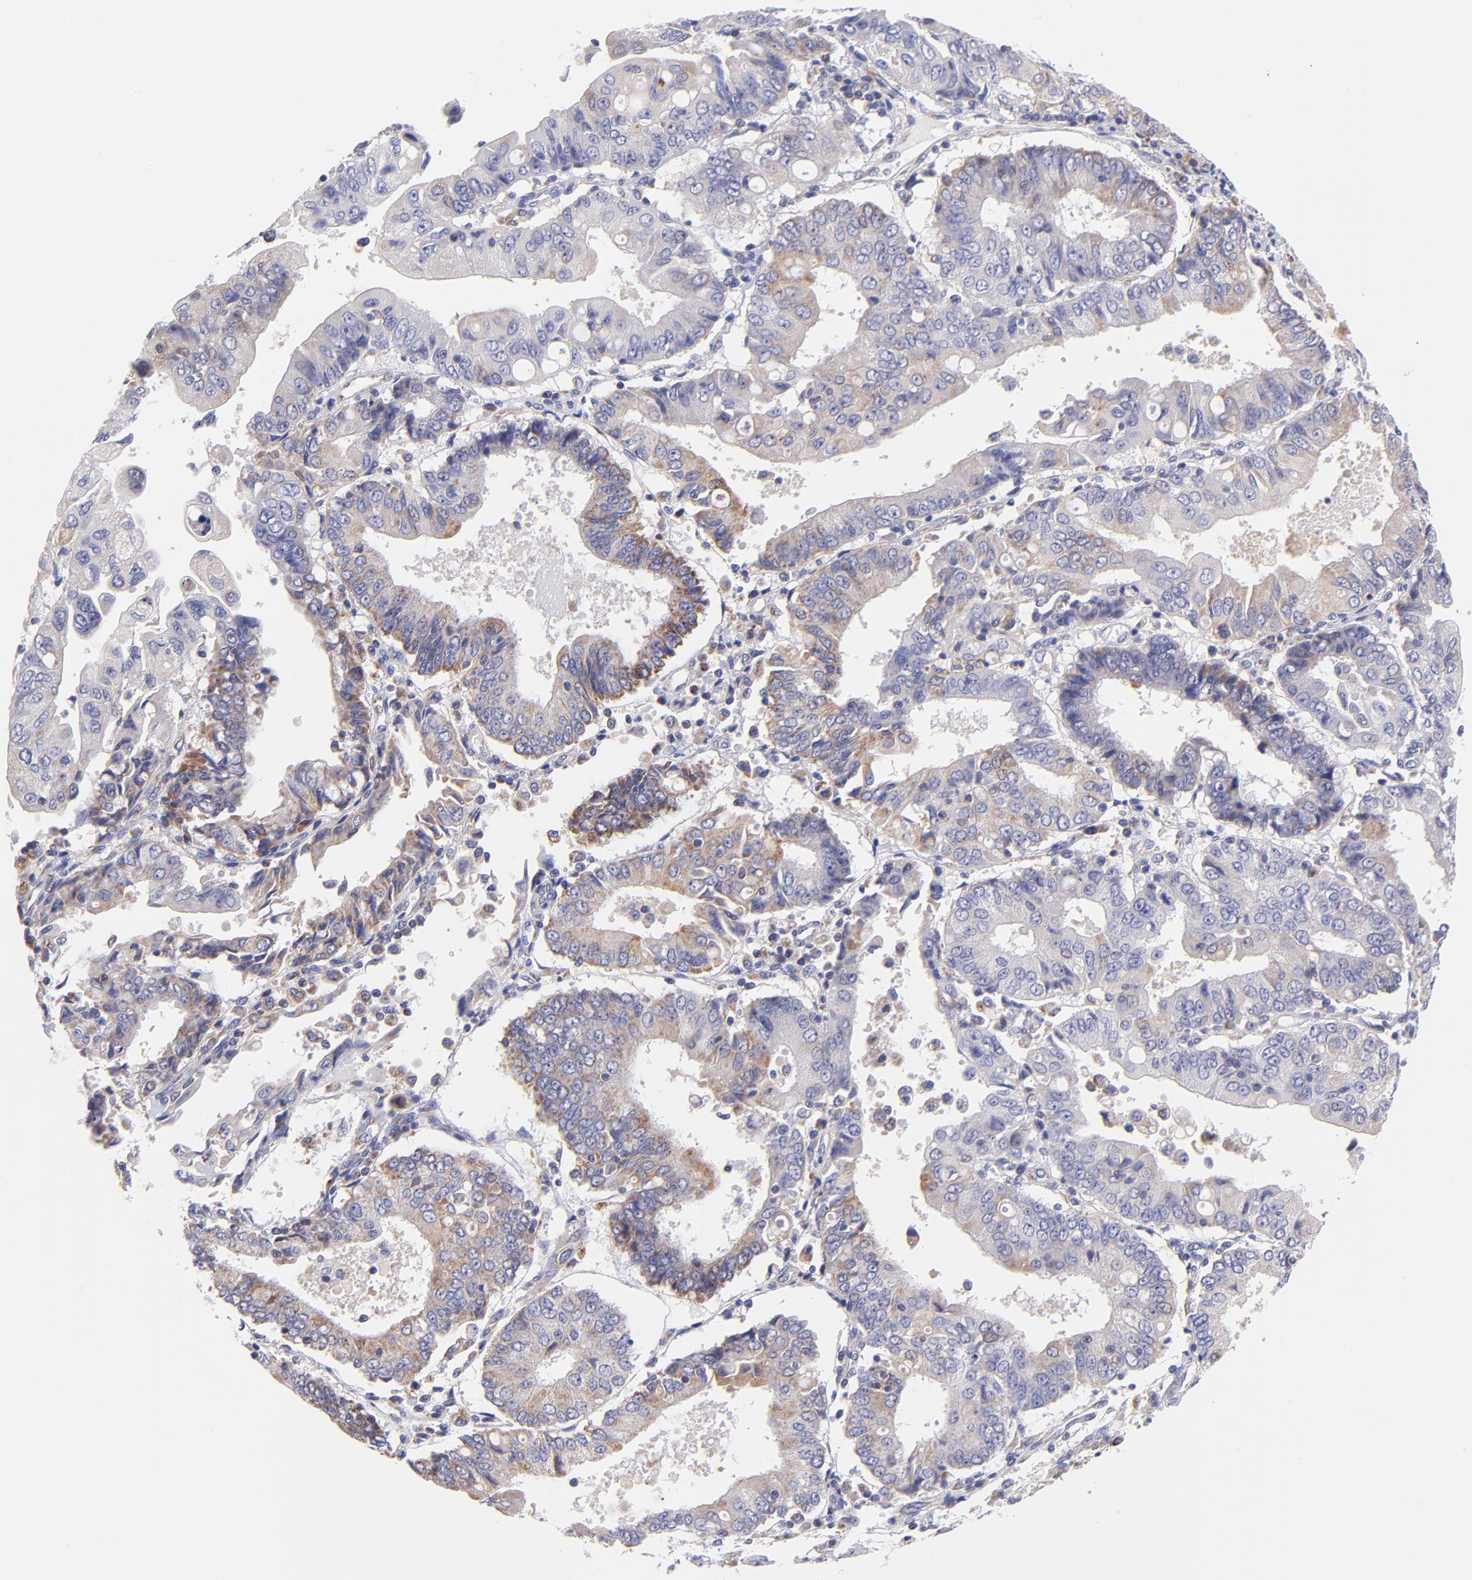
{"staining": {"intensity": "weak", "quantity": "25%-75%", "location": "cytoplasmic/membranous"}, "tissue": "endometrial cancer", "cell_type": "Tumor cells", "image_type": "cancer", "snomed": [{"axis": "morphology", "description": "Adenocarcinoma, NOS"}, {"axis": "topography", "description": "Endometrium"}], "caption": "Brown immunohistochemical staining in human endometrial cancer shows weak cytoplasmic/membranous expression in about 25%-75% of tumor cells. Ihc stains the protein of interest in brown and the nuclei are stained blue.", "gene": "NDUFB7", "patient": {"sex": "female", "age": 75}}